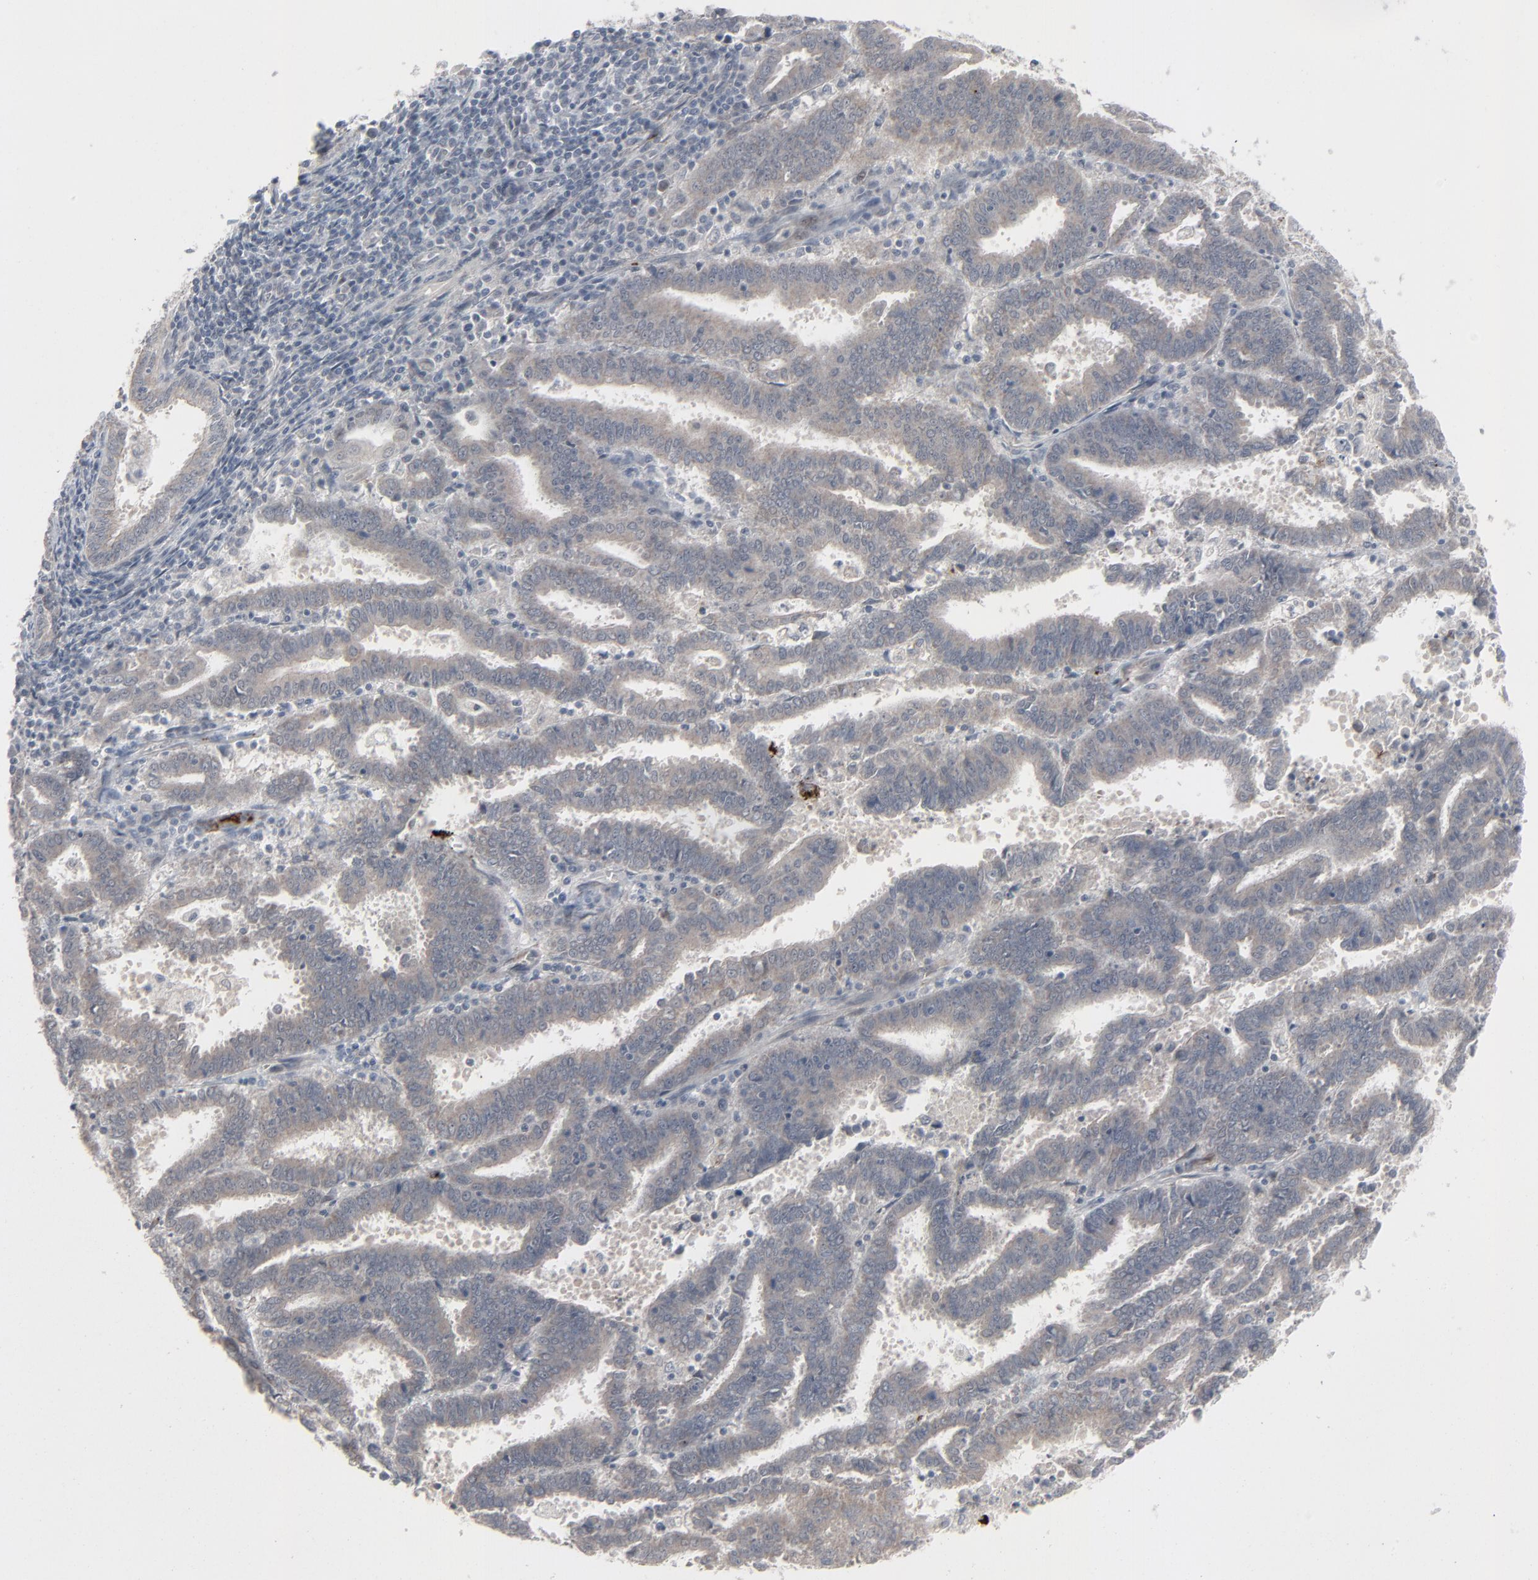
{"staining": {"intensity": "negative", "quantity": "none", "location": "none"}, "tissue": "endometrial cancer", "cell_type": "Tumor cells", "image_type": "cancer", "snomed": [{"axis": "morphology", "description": "Adenocarcinoma, NOS"}, {"axis": "topography", "description": "Uterus"}], "caption": "Immunohistochemistry histopathology image of endometrial cancer (adenocarcinoma) stained for a protein (brown), which displays no staining in tumor cells.", "gene": "NEUROD1", "patient": {"sex": "female", "age": 83}}